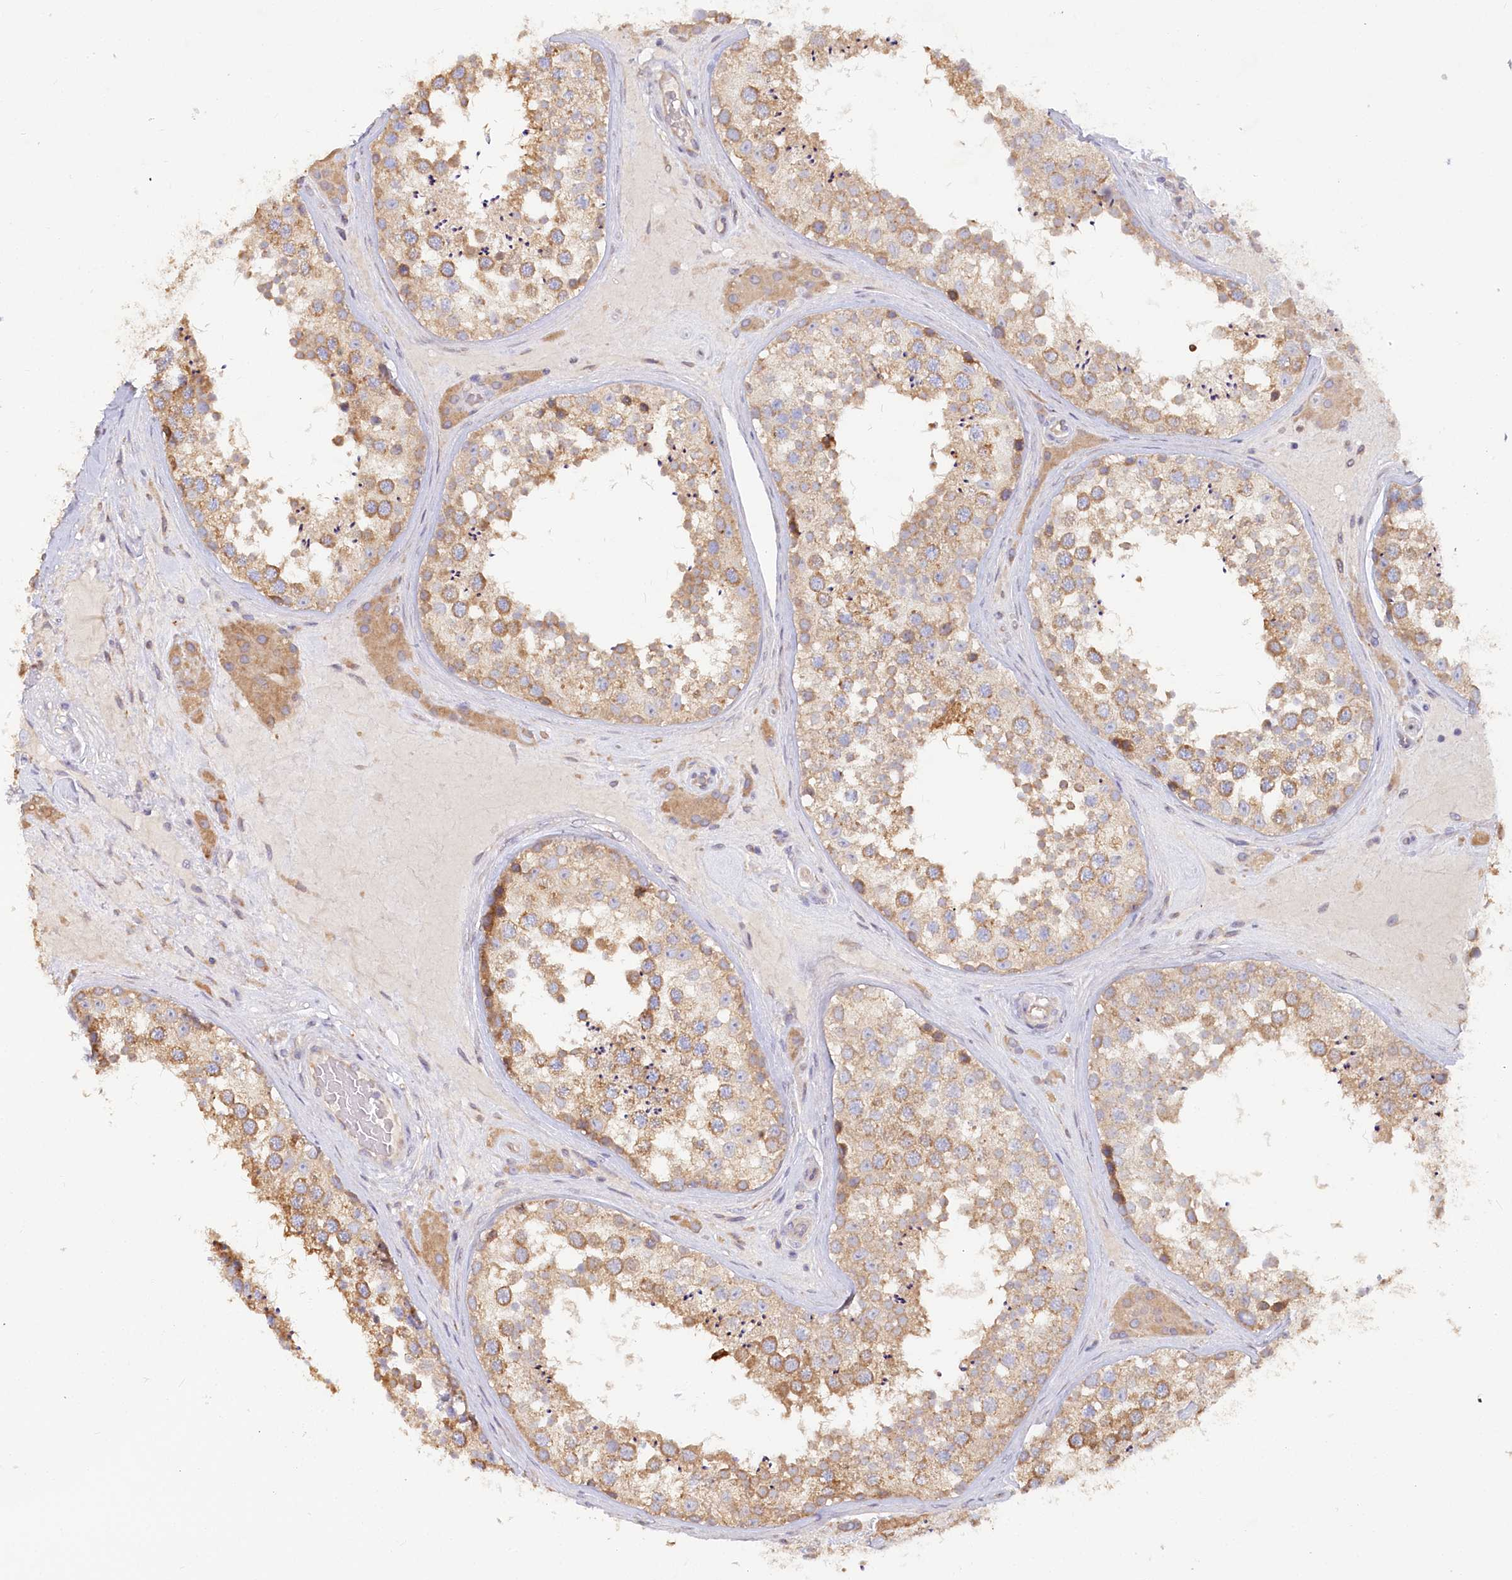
{"staining": {"intensity": "moderate", "quantity": ">75%", "location": "cytoplasmic/membranous"}, "tissue": "testis", "cell_type": "Cells in seminiferous ducts", "image_type": "normal", "snomed": [{"axis": "morphology", "description": "Normal tissue, NOS"}, {"axis": "topography", "description": "Testis"}], "caption": "Immunohistochemistry (IHC) image of benign testis stained for a protein (brown), which displays medium levels of moderate cytoplasmic/membranous staining in approximately >75% of cells in seminiferous ducts.", "gene": "PAIP2", "patient": {"sex": "male", "age": 46}}